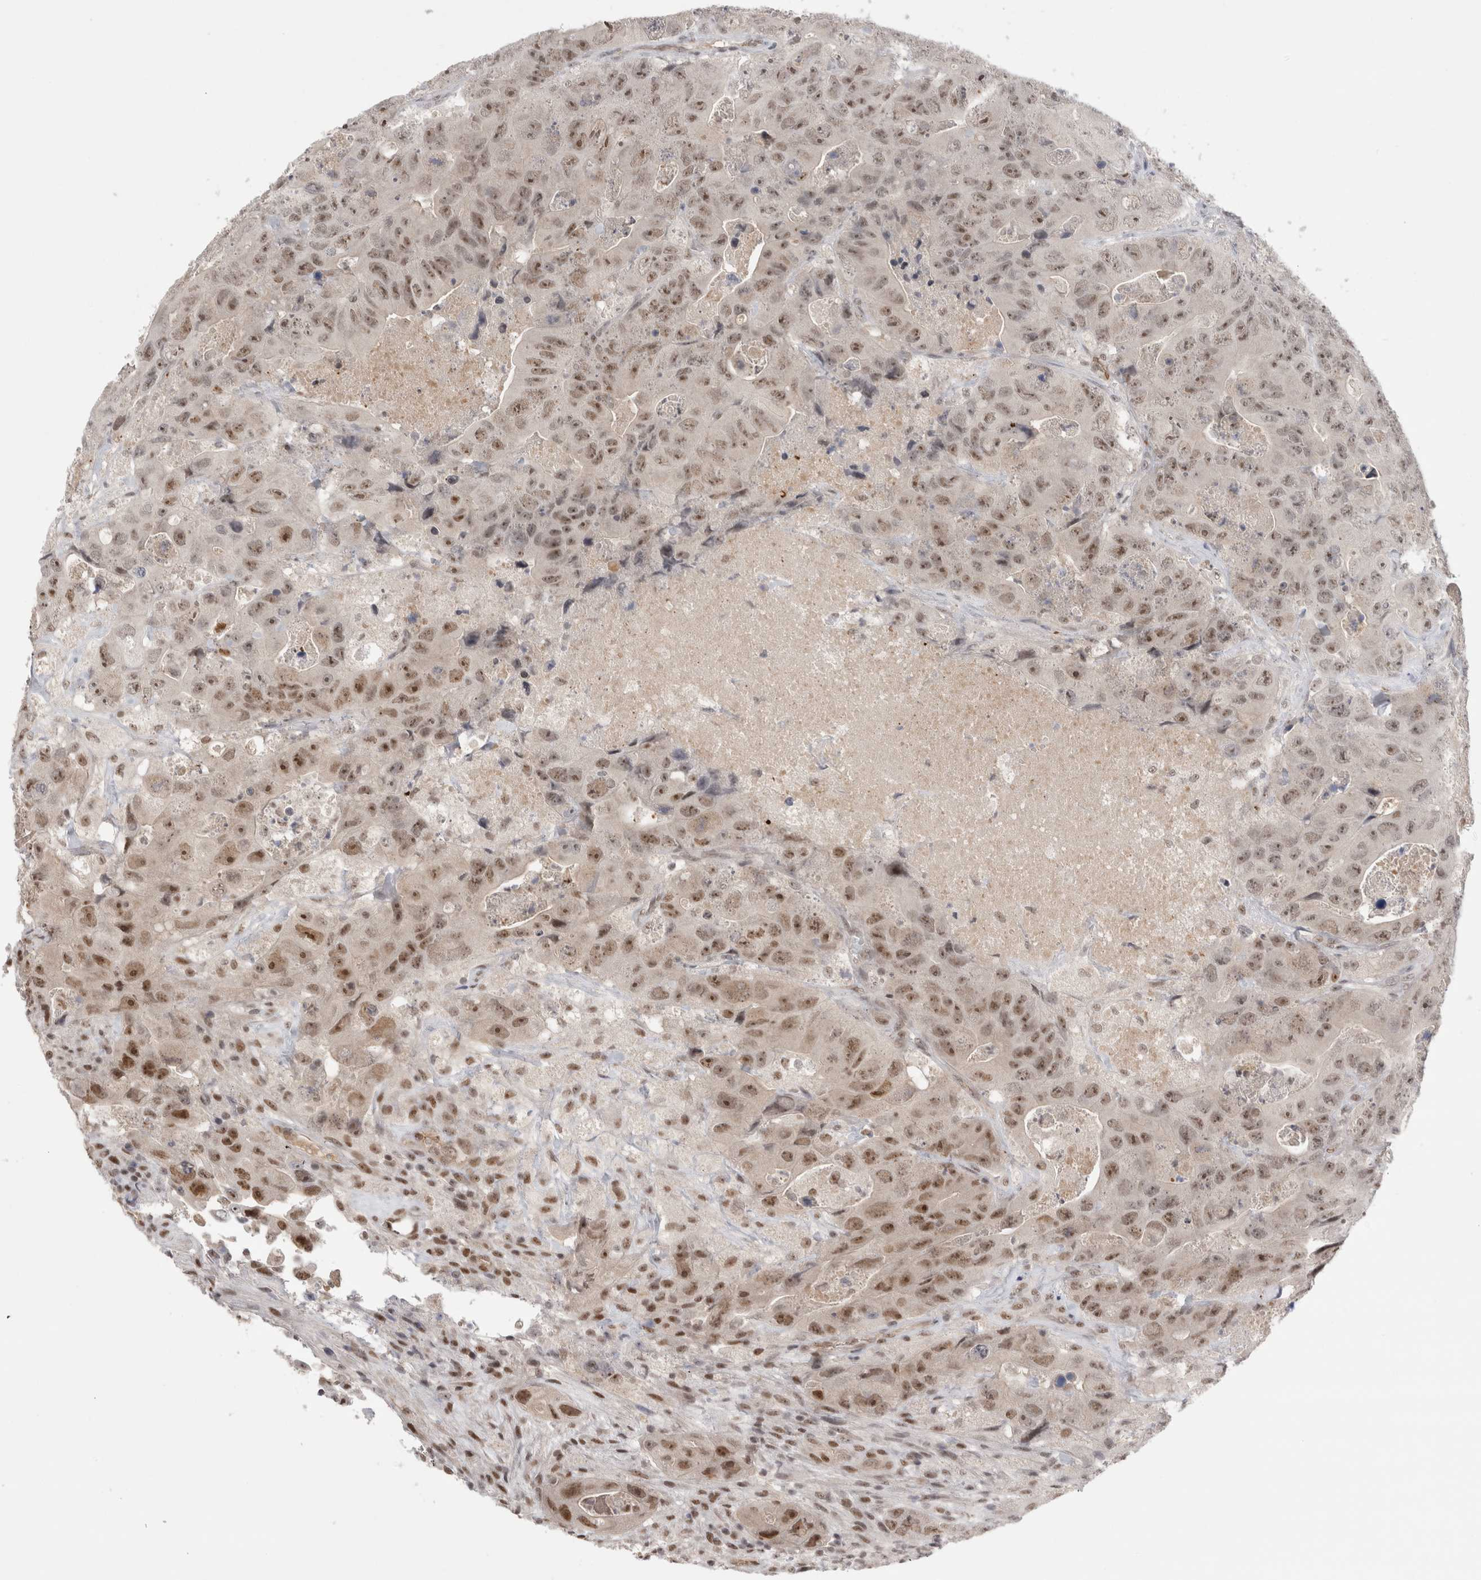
{"staining": {"intensity": "moderate", "quantity": ">75%", "location": "nuclear"}, "tissue": "colorectal cancer", "cell_type": "Tumor cells", "image_type": "cancer", "snomed": [{"axis": "morphology", "description": "Adenocarcinoma, NOS"}, {"axis": "topography", "description": "Colon"}], "caption": "Protein analysis of colorectal cancer (adenocarcinoma) tissue displays moderate nuclear expression in approximately >75% of tumor cells.", "gene": "ZNF24", "patient": {"sex": "female", "age": 46}}